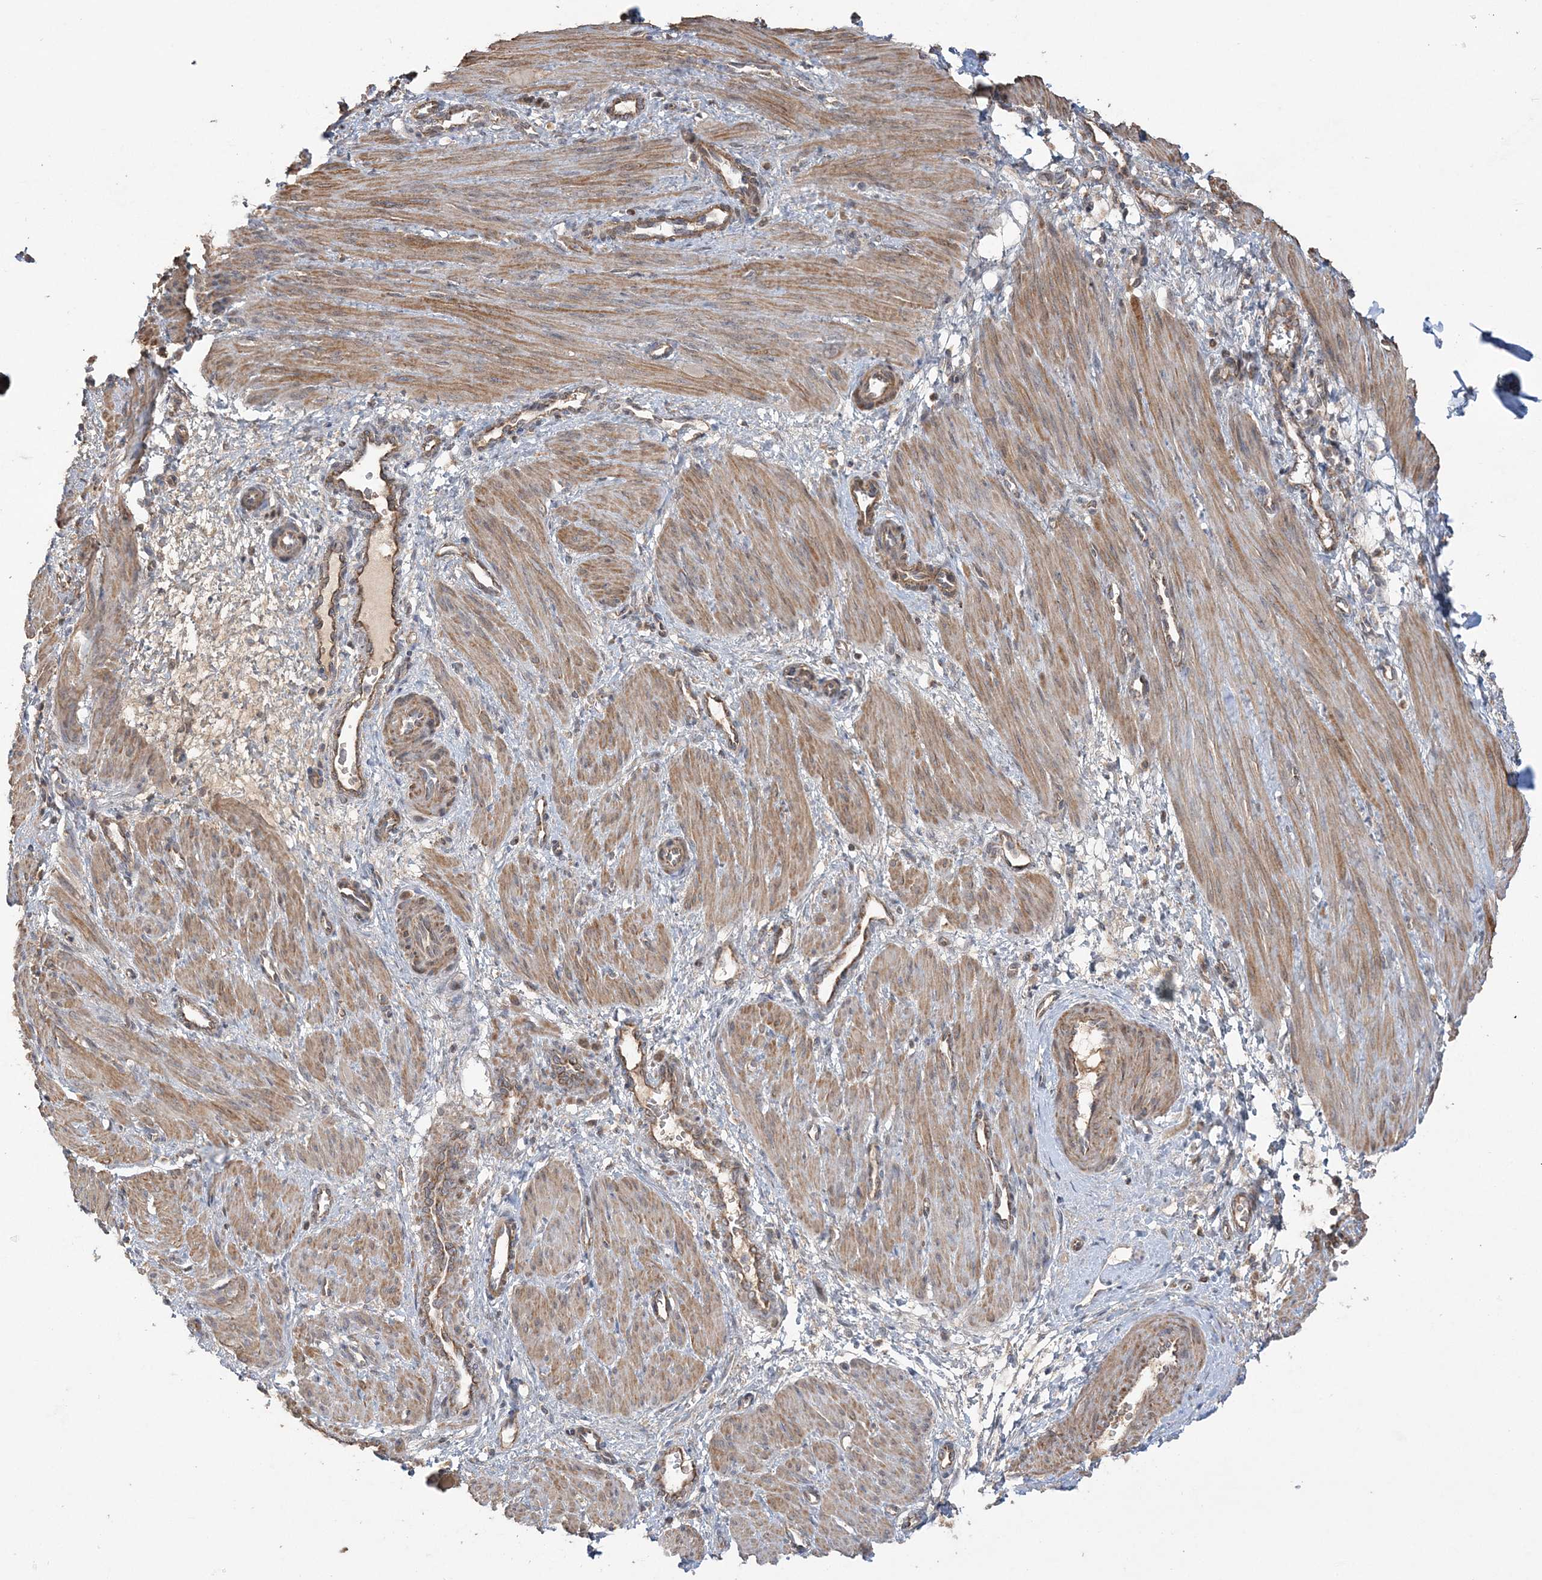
{"staining": {"intensity": "moderate", "quantity": ">75%", "location": "cytoplasmic/membranous"}, "tissue": "smooth muscle", "cell_type": "Smooth muscle cells", "image_type": "normal", "snomed": [{"axis": "morphology", "description": "Normal tissue, NOS"}, {"axis": "topography", "description": "Endometrium"}], "caption": "Protein expression analysis of benign smooth muscle exhibits moderate cytoplasmic/membranous positivity in about >75% of smooth muscle cells.", "gene": "SCLT1", "patient": {"sex": "female", "age": 33}}